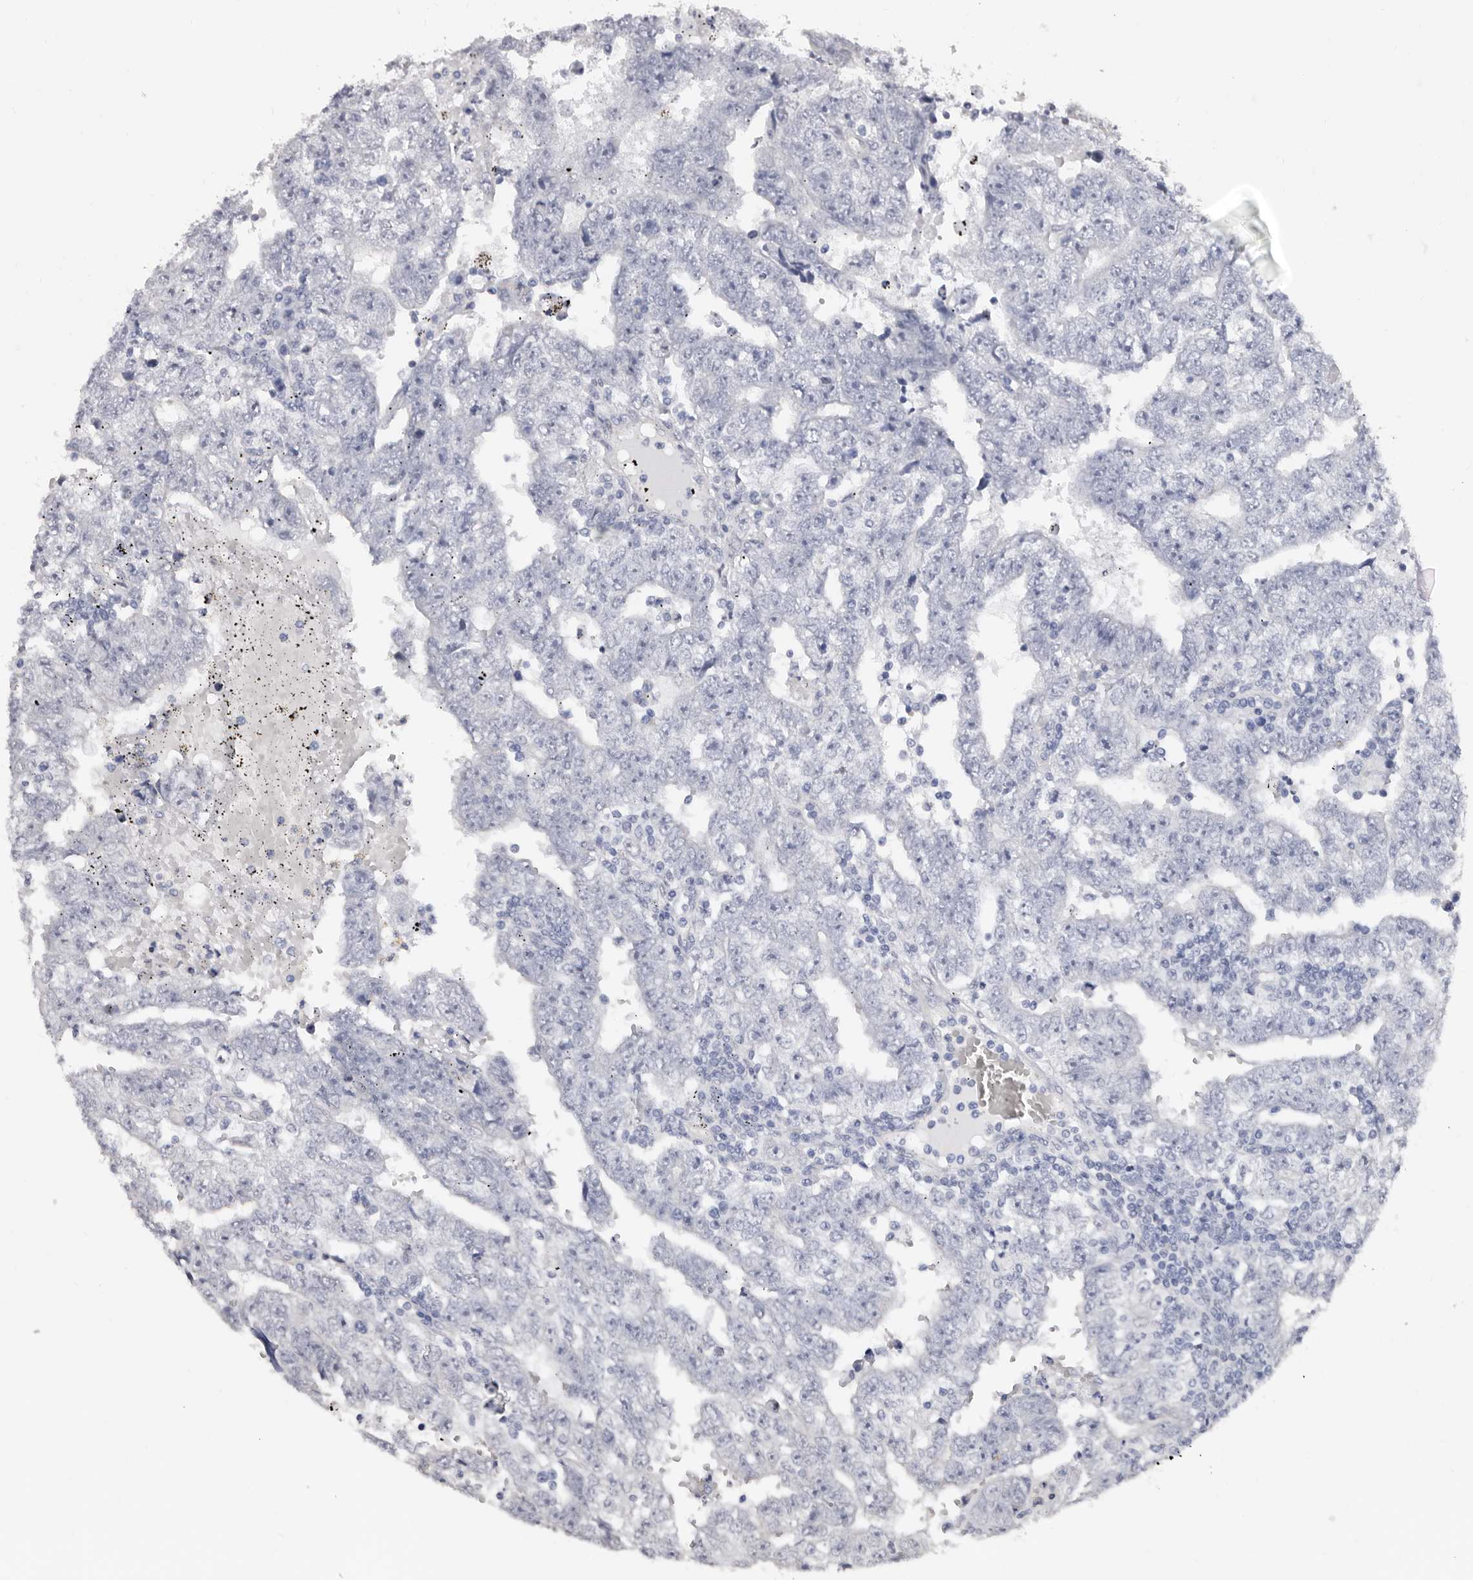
{"staining": {"intensity": "negative", "quantity": "none", "location": "none"}, "tissue": "testis cancer", "cell_type": "Tumor cells", "image_type": "cancer", "snomed": [{"axis": "morphology", "description": "Carcinoma, Embryonal, NOS"}, {"axis": "topography", "description": "Testis"}], "caption": "Photomicrograph shows no significant protein staining in tumor cells of testis cancer.", "gene": "KHDRBS2", "patient": {"sex": "male", "age": 25}}